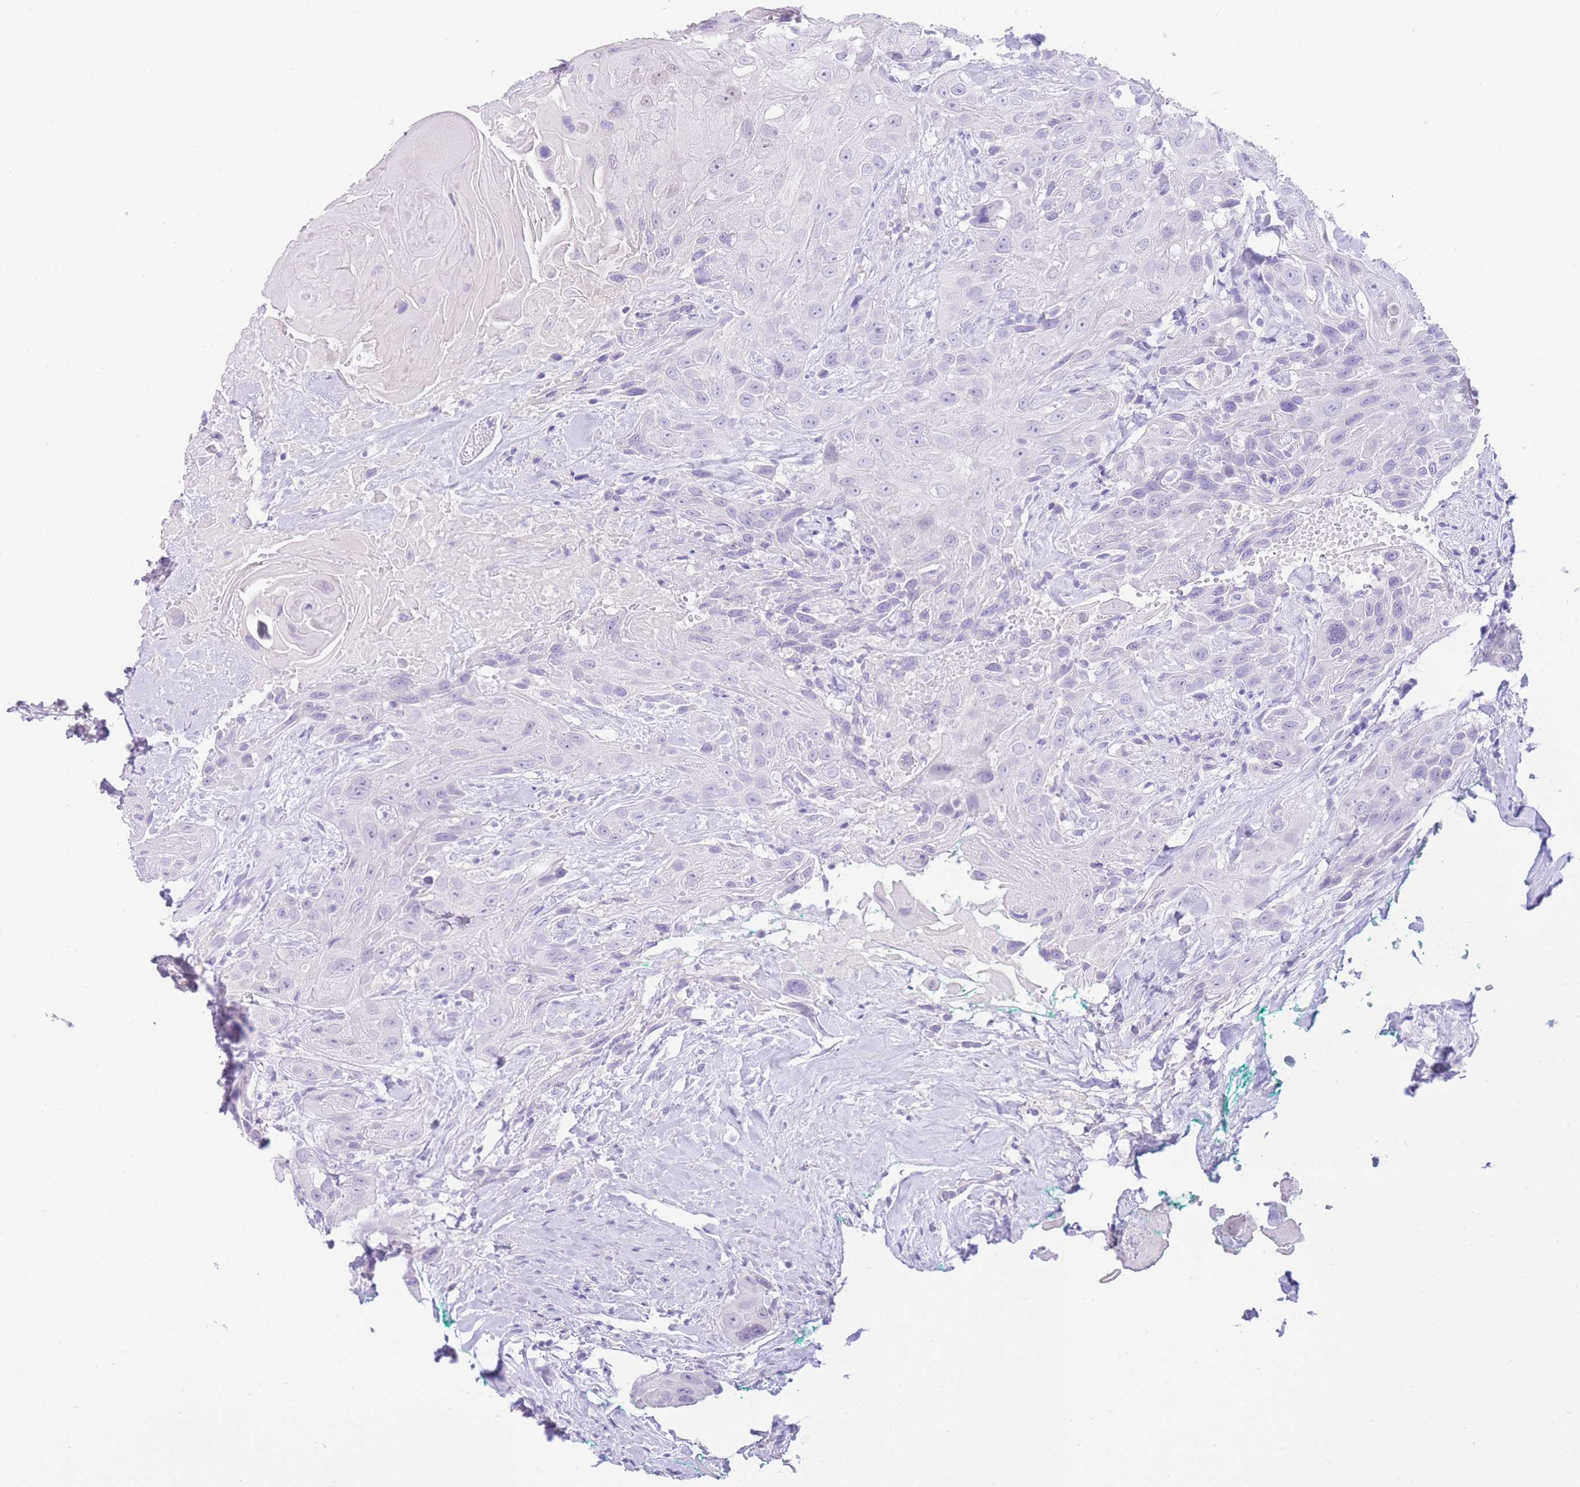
{"staining": {"intensity": "negative", "quantity": "none", "location": "none"}, "tissue": "head and neck cancer", "cell_type": "Tumor cells", "image_type": "cancer", "snomed": [{"axis": "morphology", "description": "Squamous cell carcinoma, NOS"}, {"axis": "topography", "description": "Head-Neck"}], "caption": "Human head and neck cancer (squamous cell carcinoma) stained for a protein using IHC displays no expression in tumor cells.", "gene": "ZNF212", "patient": {"sex": "male", "age": 81}}